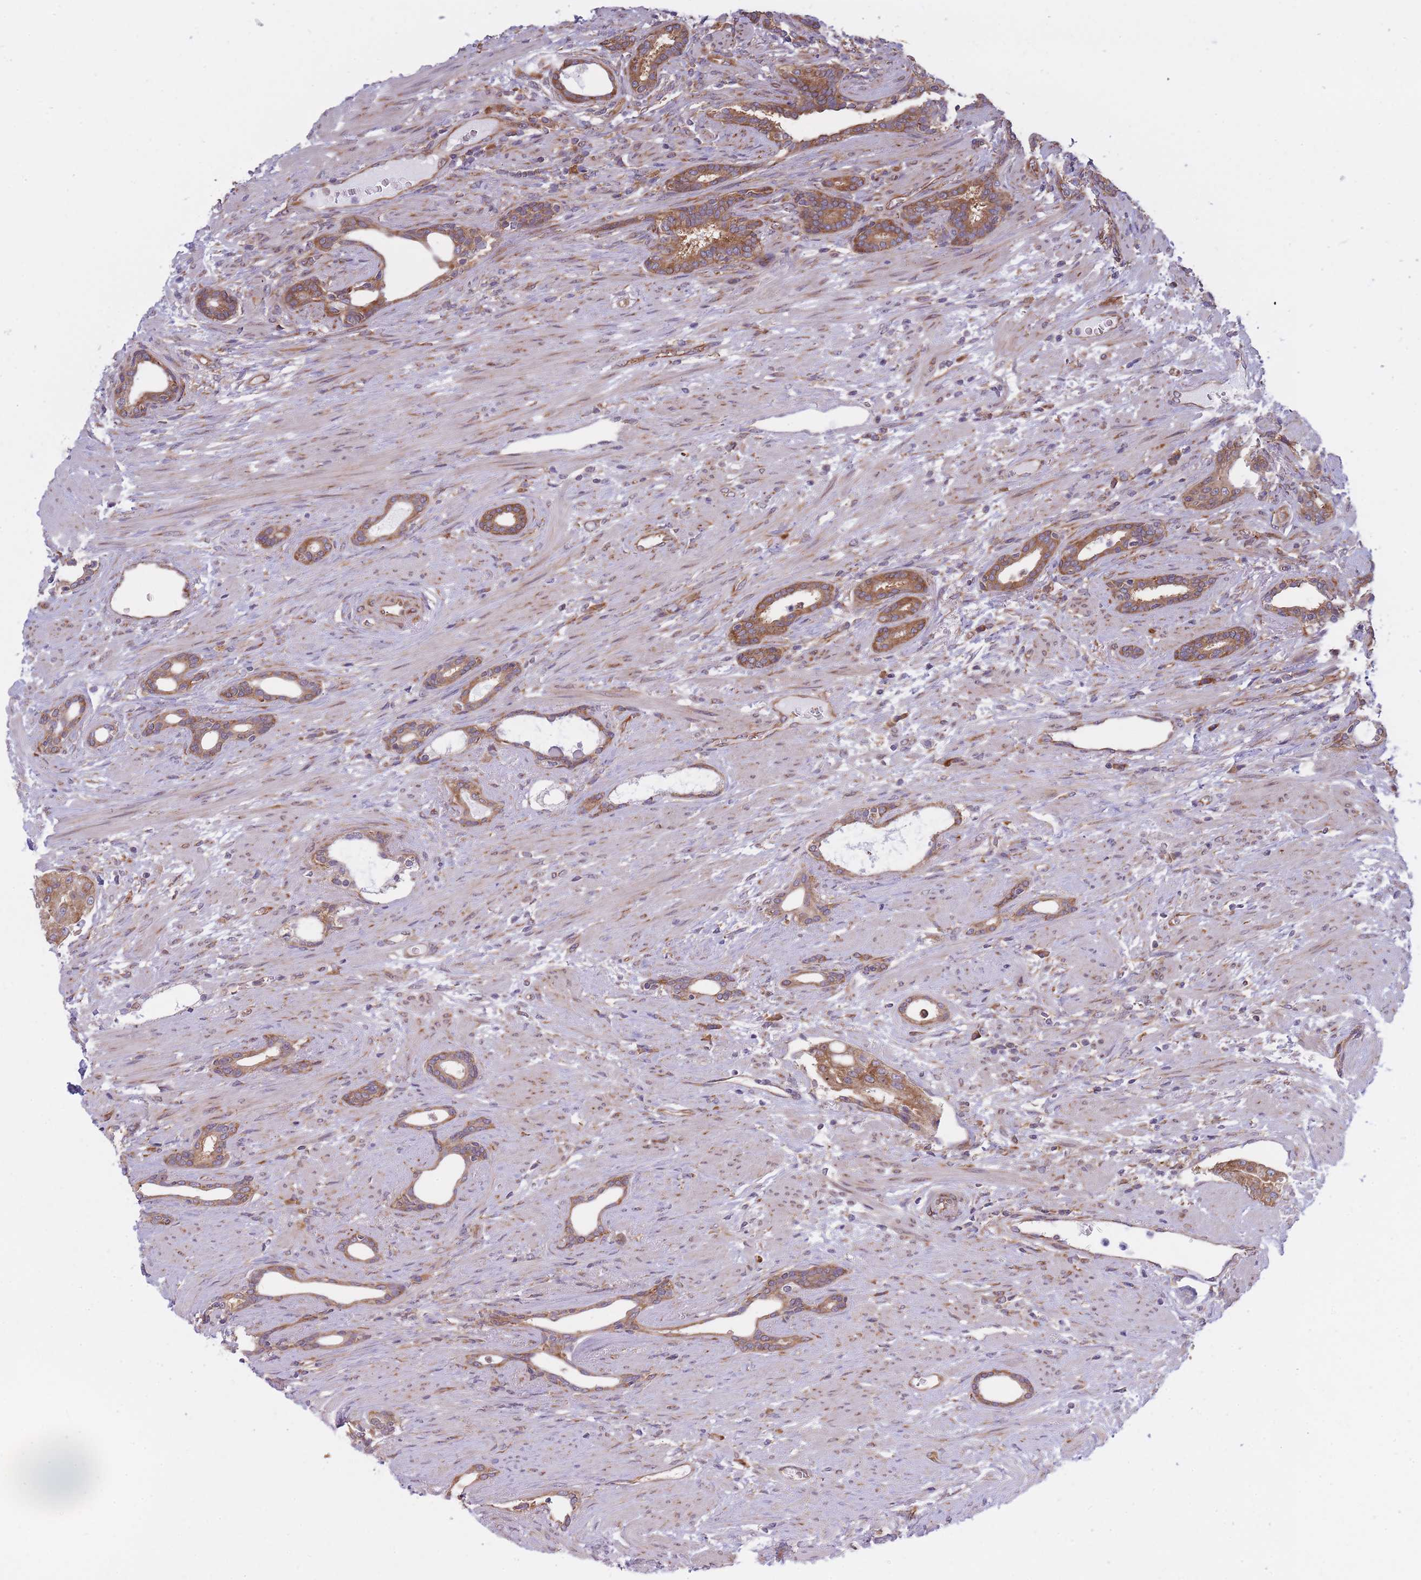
{"staining": {"intensity": "moderate", "quantity": ">75%", "location": "cytoplasmic/membranous"}, "tissue": "prostate cancer", "cell_type": "Tumor cells", "image_type": "cancer", "snomed": [{"axis": "morphology", "description": "Adenocarcinoma, High grade"}, {"axis": "topography", "description": "Prostate"}], "caption": "An image of human prostate cancer stained for a protein exhibits moderate cytoplasmic/membranous brown staining in tumor cells.", "gene": "CCDC124", "patient": {"sex": "male", "age": 69}}